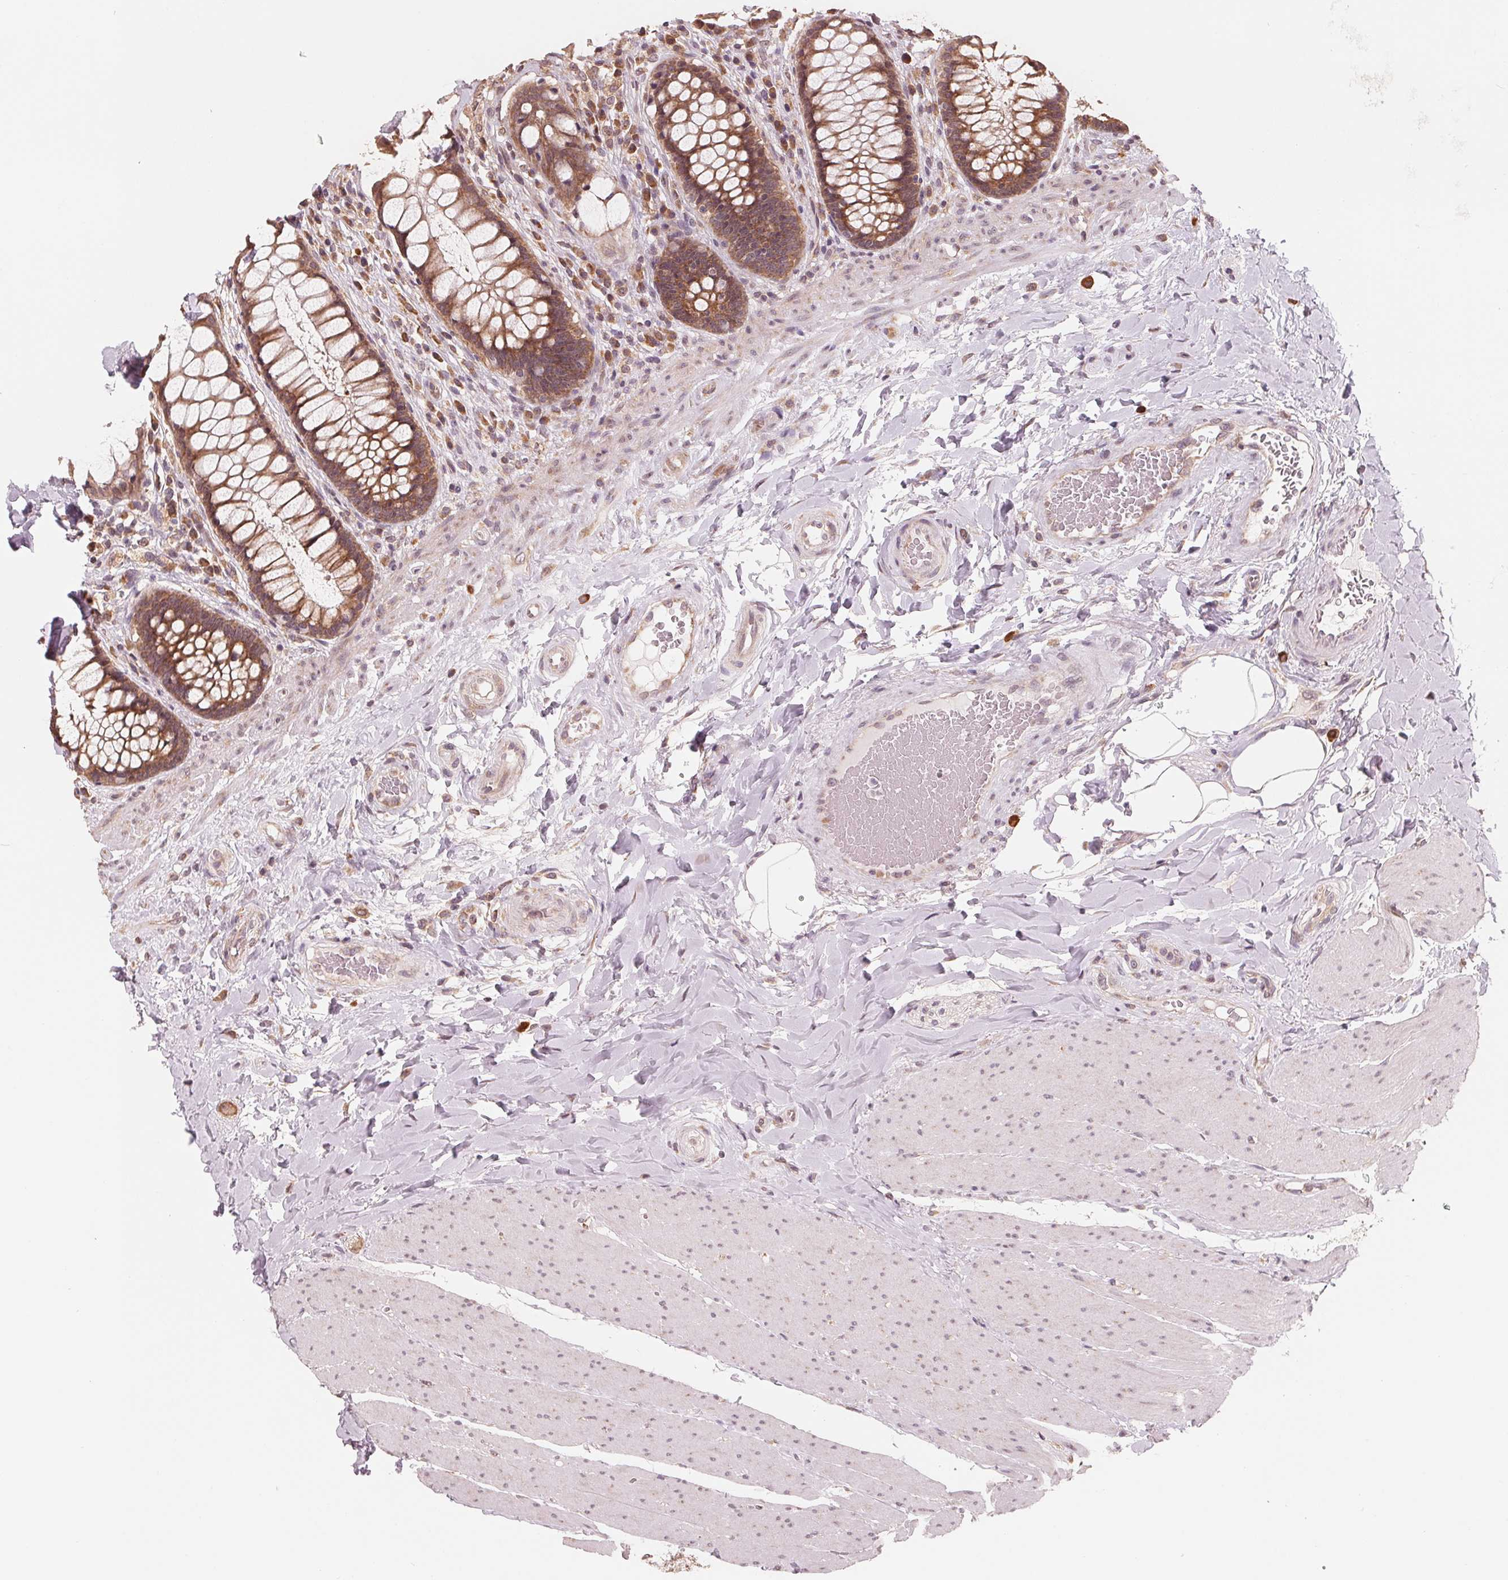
{"staining": {"intensity": "moderate", "quantity": ">75%", "location": "cytoplasmic/membranous"}, "tissue": "rectum", "cell_type": "Glandular cells", "image_type": "normal", "snomed": [{"axis": "morphology", "description": "Normal tissue, NOS"}, {"axis": "topography", "description": "Rectum"}], "caption": "An IHC micrograph of unremarkable tissue is shown. Protein staining in brown shows moderate cytoplasmic/membranous positivity in rectum within glandular cells.", "gene": "GIGYF2", "patient": {"sex": "female", "age": 58}}